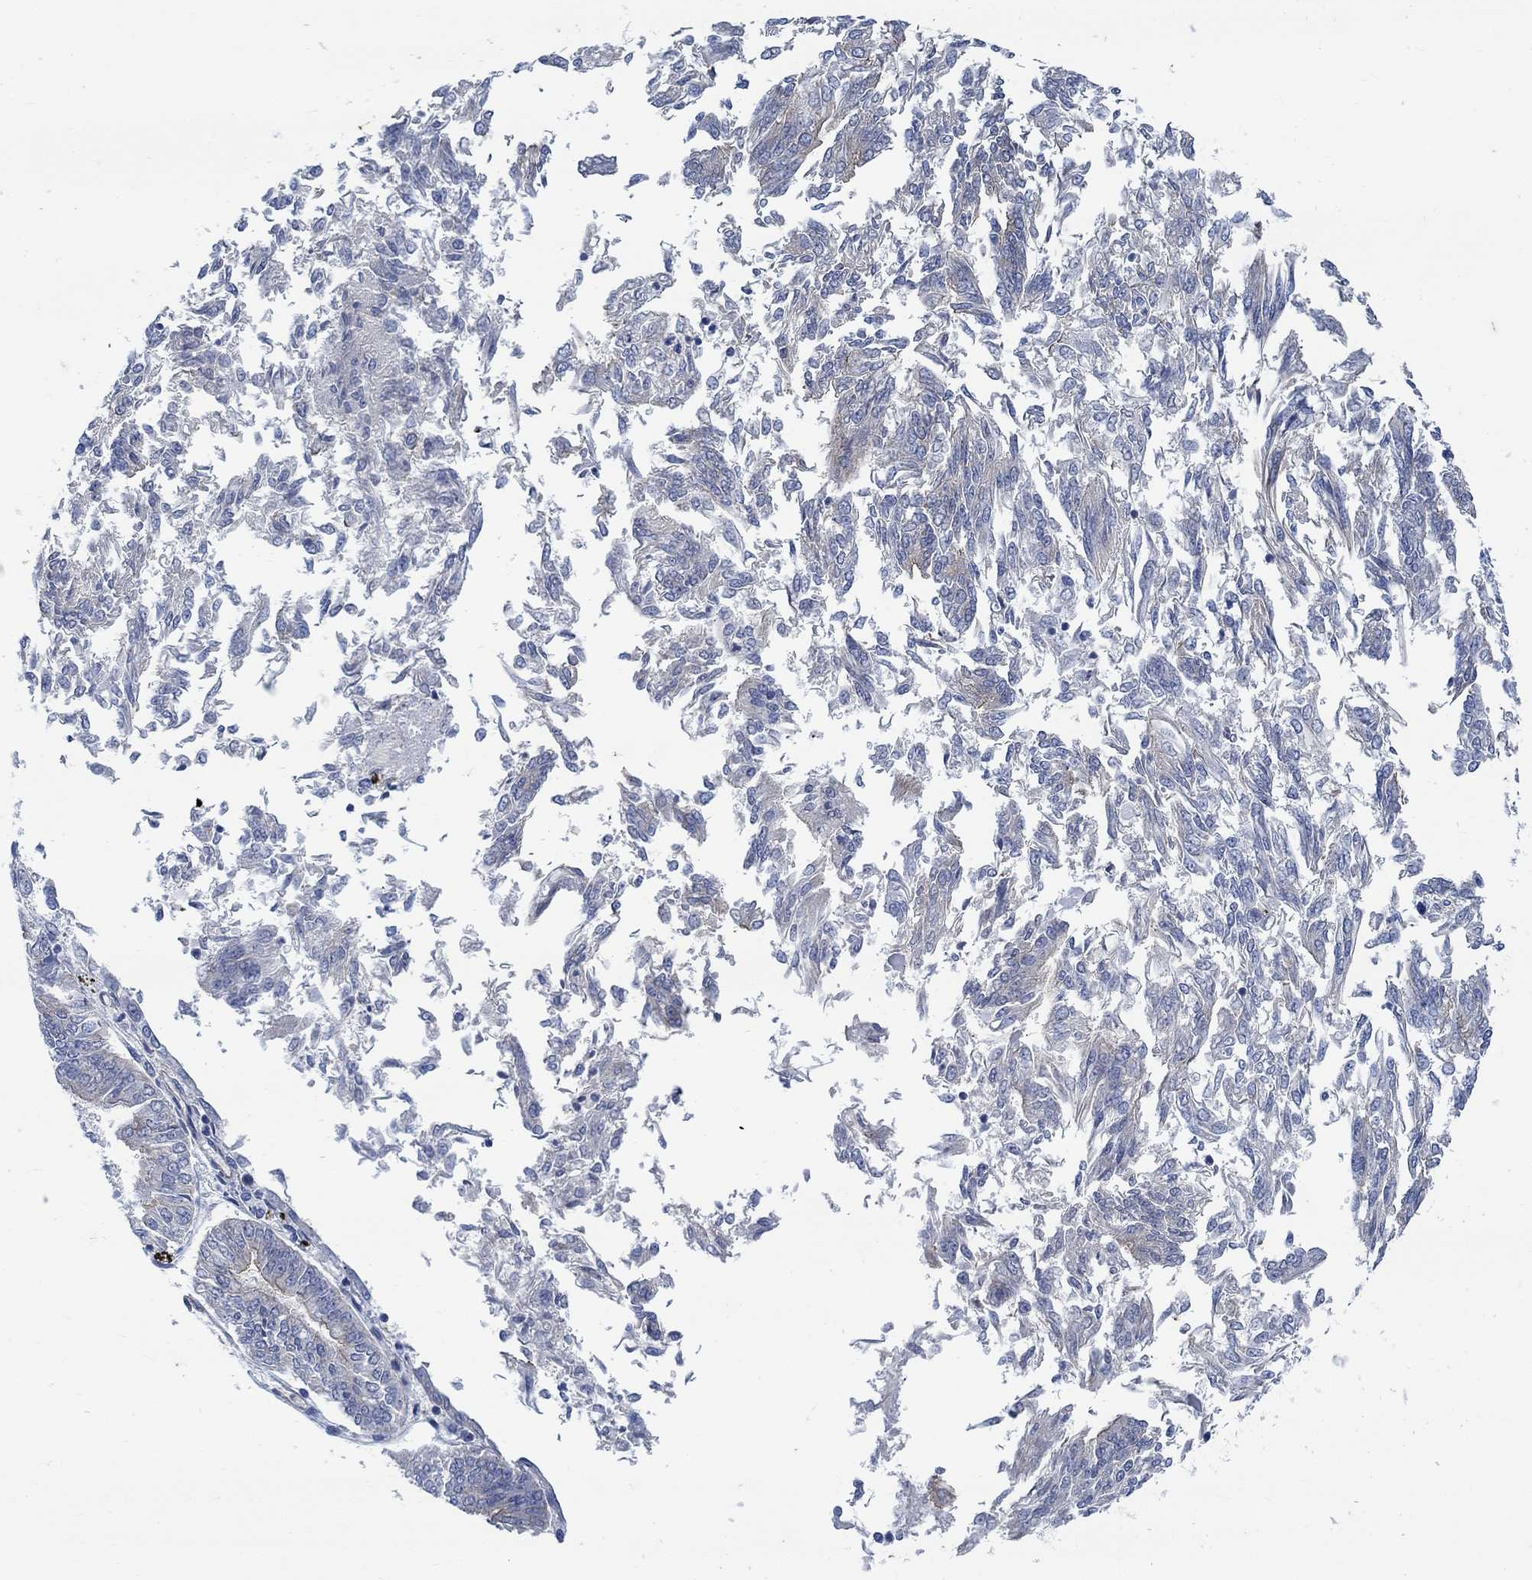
{"staining": {"intensity": "weak", "quantity": "<25%", "location": "cytoplasmic/membranous"}, "tissue": "endometrial cancer", "cell_type": "Tumor cells", "image_type": "cancer", "snomed": [{"axis": "morphology", "description": "Adenocarcinoma, NOS"}, {"axis": "topography", "description": "Endometrium"}], "caption": "This is an immunohistochemistry micrograph of human endometrial cancer. There is no expression in tumor cells.", "gene": "TMEM198", "patient": {"sex": "female", "age": 58}}